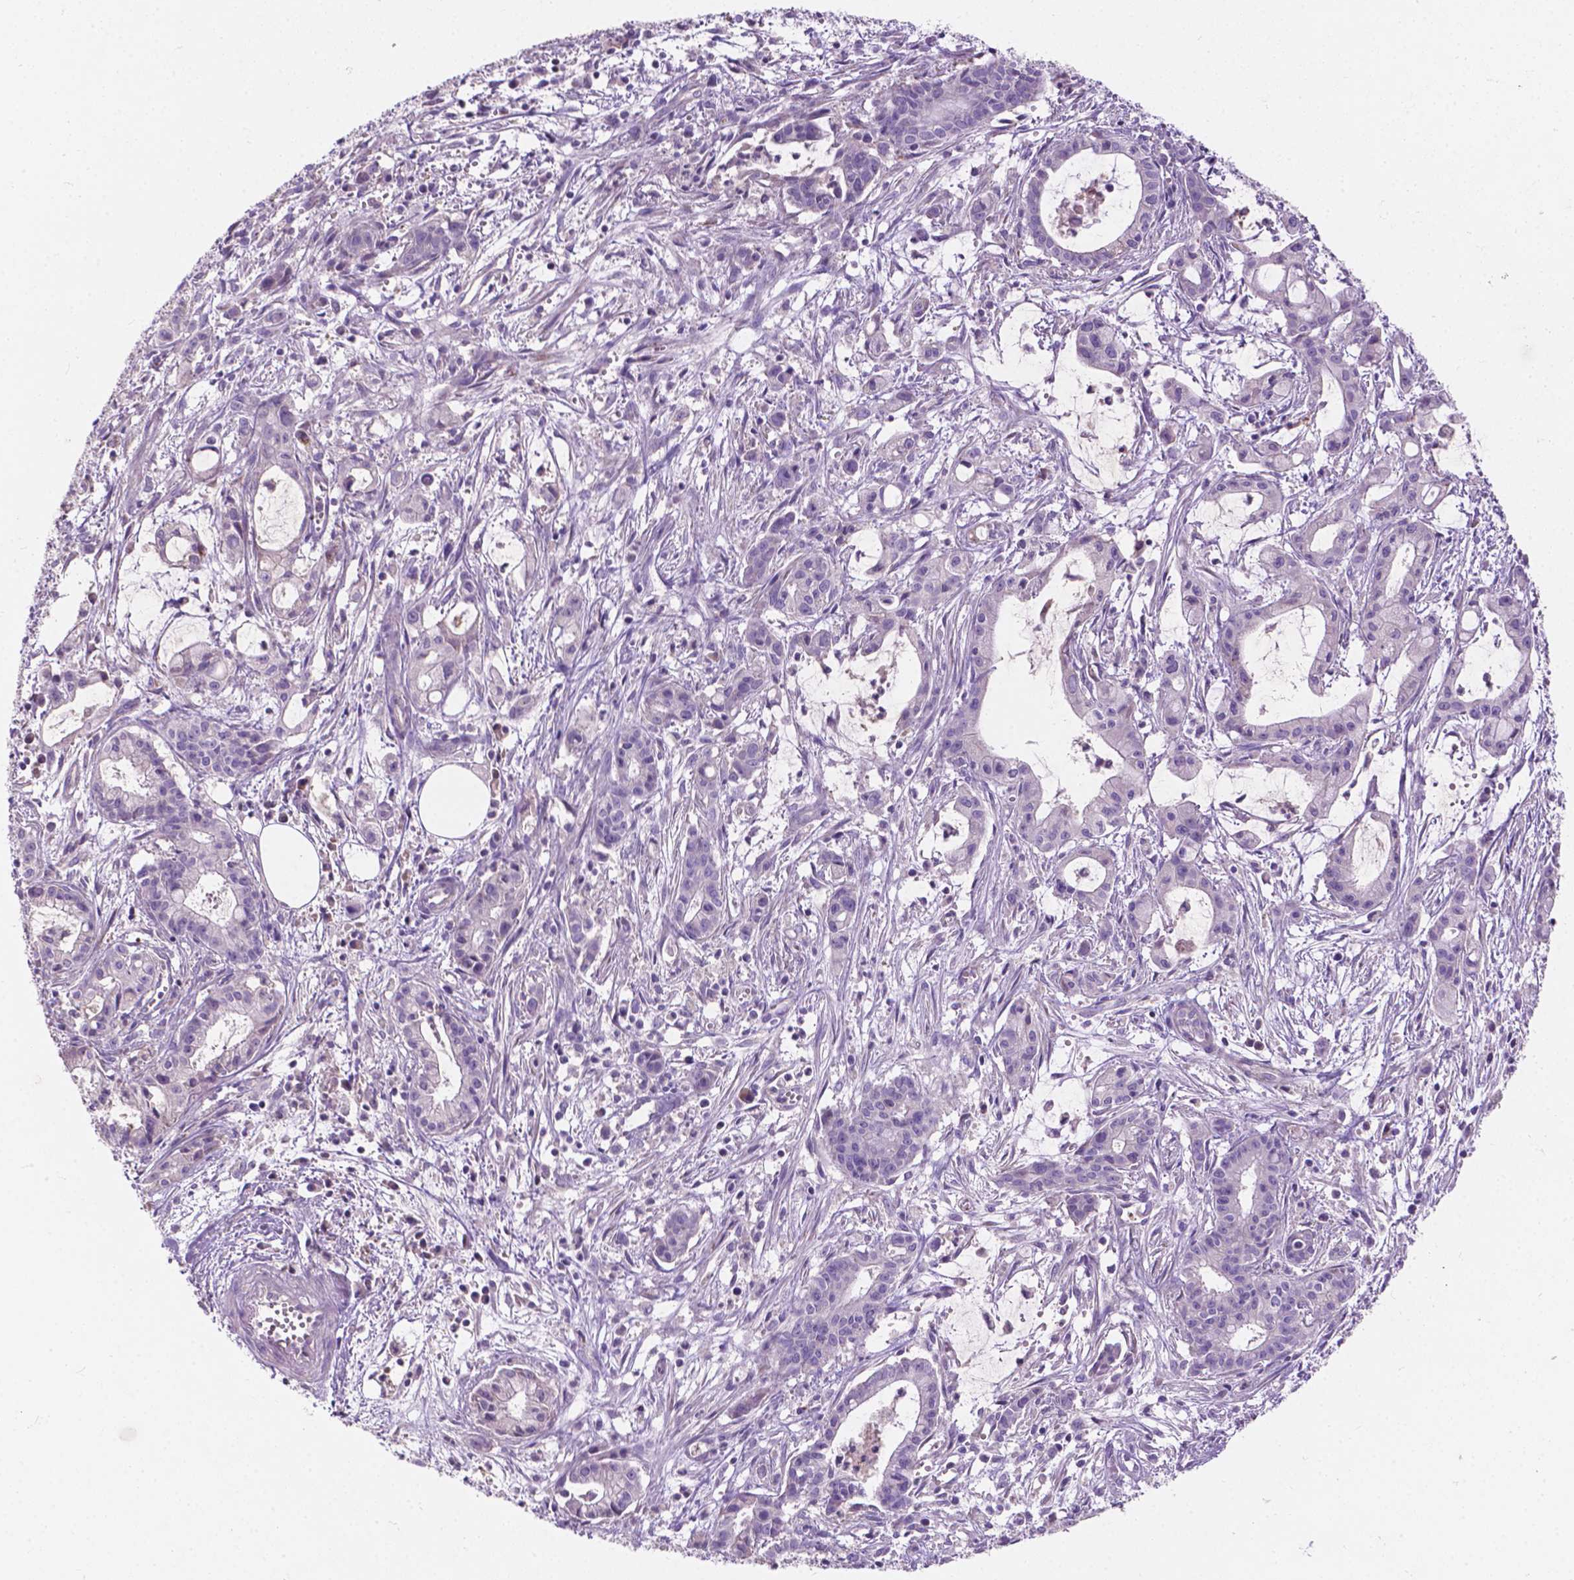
{"staining": {"intensity": "negative", "quantity": "none", "location": "none"}, "tissue": "pancreatic cancer", "cell_type": "Tumor cells", "image_type": "cancer", "snomed": [{"axis": "morphology", "description": "Adenocarcinoma, NOS"}, {"axis": "topography", "description": "Pancreas"}], "caption": "Pancreatic adenocarcinoma was stained to show a protein in brown. There is no significant staining in tumor cells.", "gene": "NOXO1", "patient": {"sex": "male", "age": 48}}